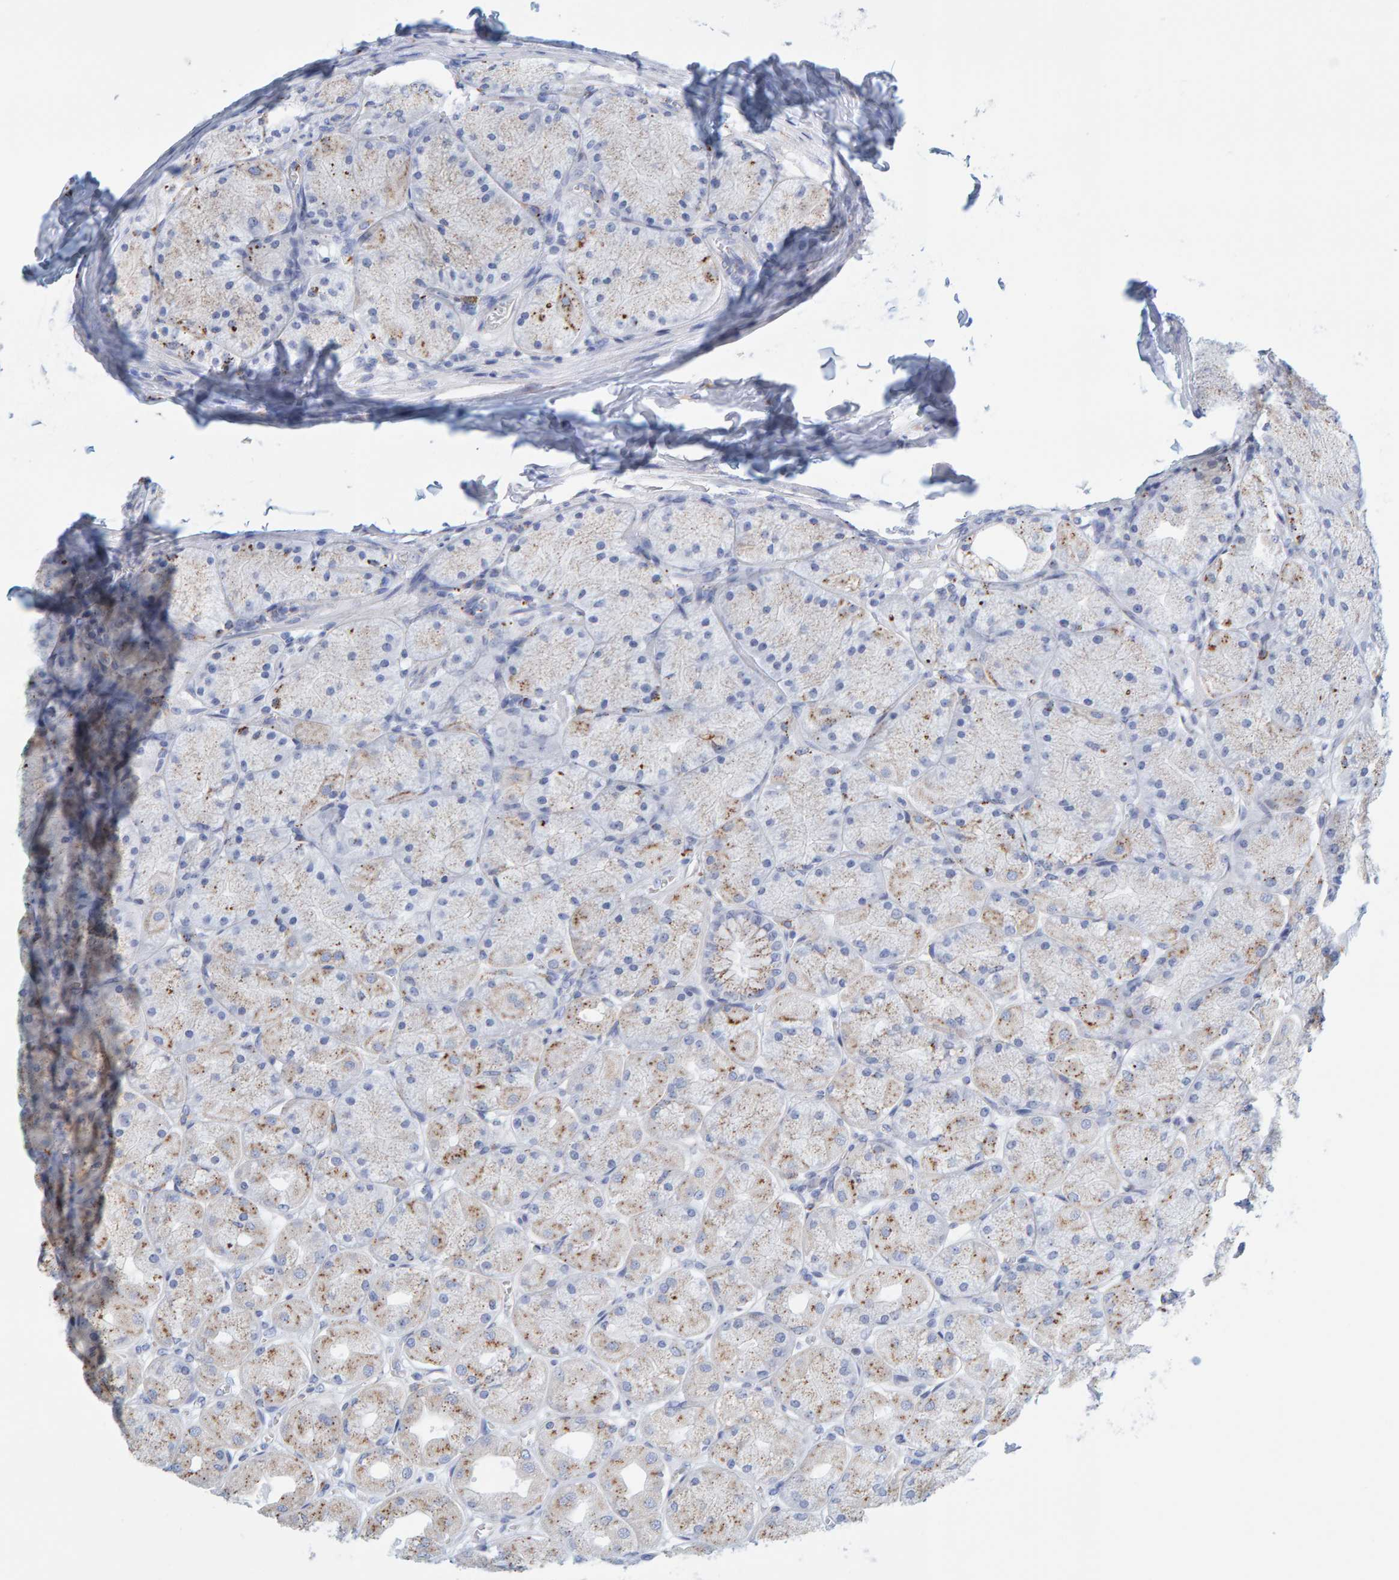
{"staining": {"intensity": "moderate", "quantity": "25%-75%", "location": "cytoplasmic/membranous"}, "tissue": "stomach", "cell_type": "Glandular cells", "image_type": "normal", "snomed": [{"axis": "morphology", "description": "Normal tissue, NOS"}, {"axis": "topography", "description": "Stomach, upper"}], "caption": "Stomach stained with immunohistochemistry demonstrates moderate cytoplasmic/membranous staining in about 25%-75% of glandular cells.", "gene": "BIN3", "patient": {"sex": "female", "age": 56}}